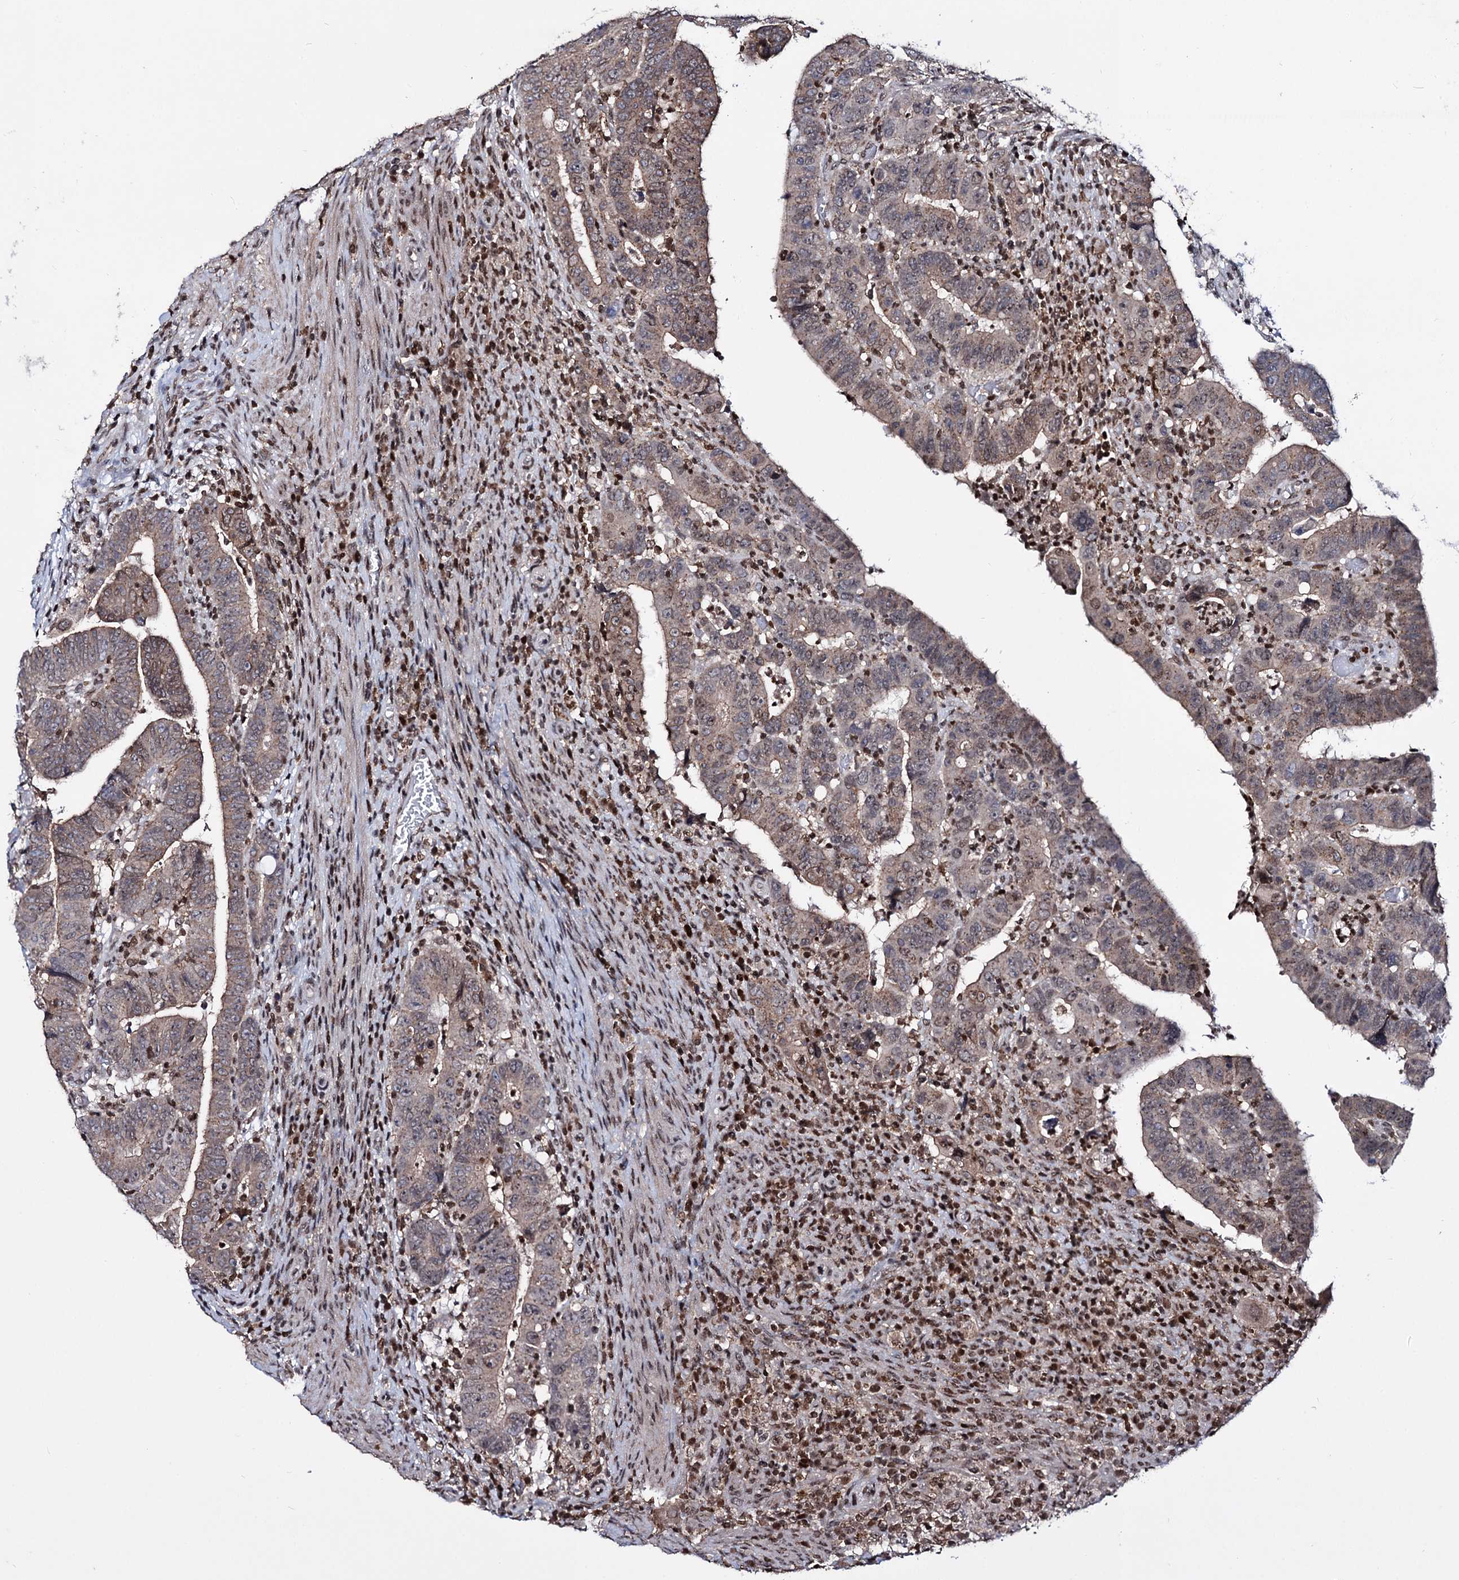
{"staining": {"intensity": "weak", "quantity": "25%-75%", "location": "cytoplasmic/membranous,nuclear"}, "tissue": "colorectal cancer", "cell_type": "Tumor cells", "image_type": "cancer", "snomed": [{"axis": "morphology", "description": "Normal tissue, NOS"}, {"axis": "morphology", "description": "Adenocarcinoma, NOS"}, {"axis": "topography", "description": "Rectum"}], "caption": "Colorectal adenocarcinoma stained for a protein (brown) exhibits weak cytoplasmic/membranous and nuclear positive expression in approximately 25%-75% of tumor cells.", "gene": "SMCHD1", "patient": {"sex": "female", "age": 65}}